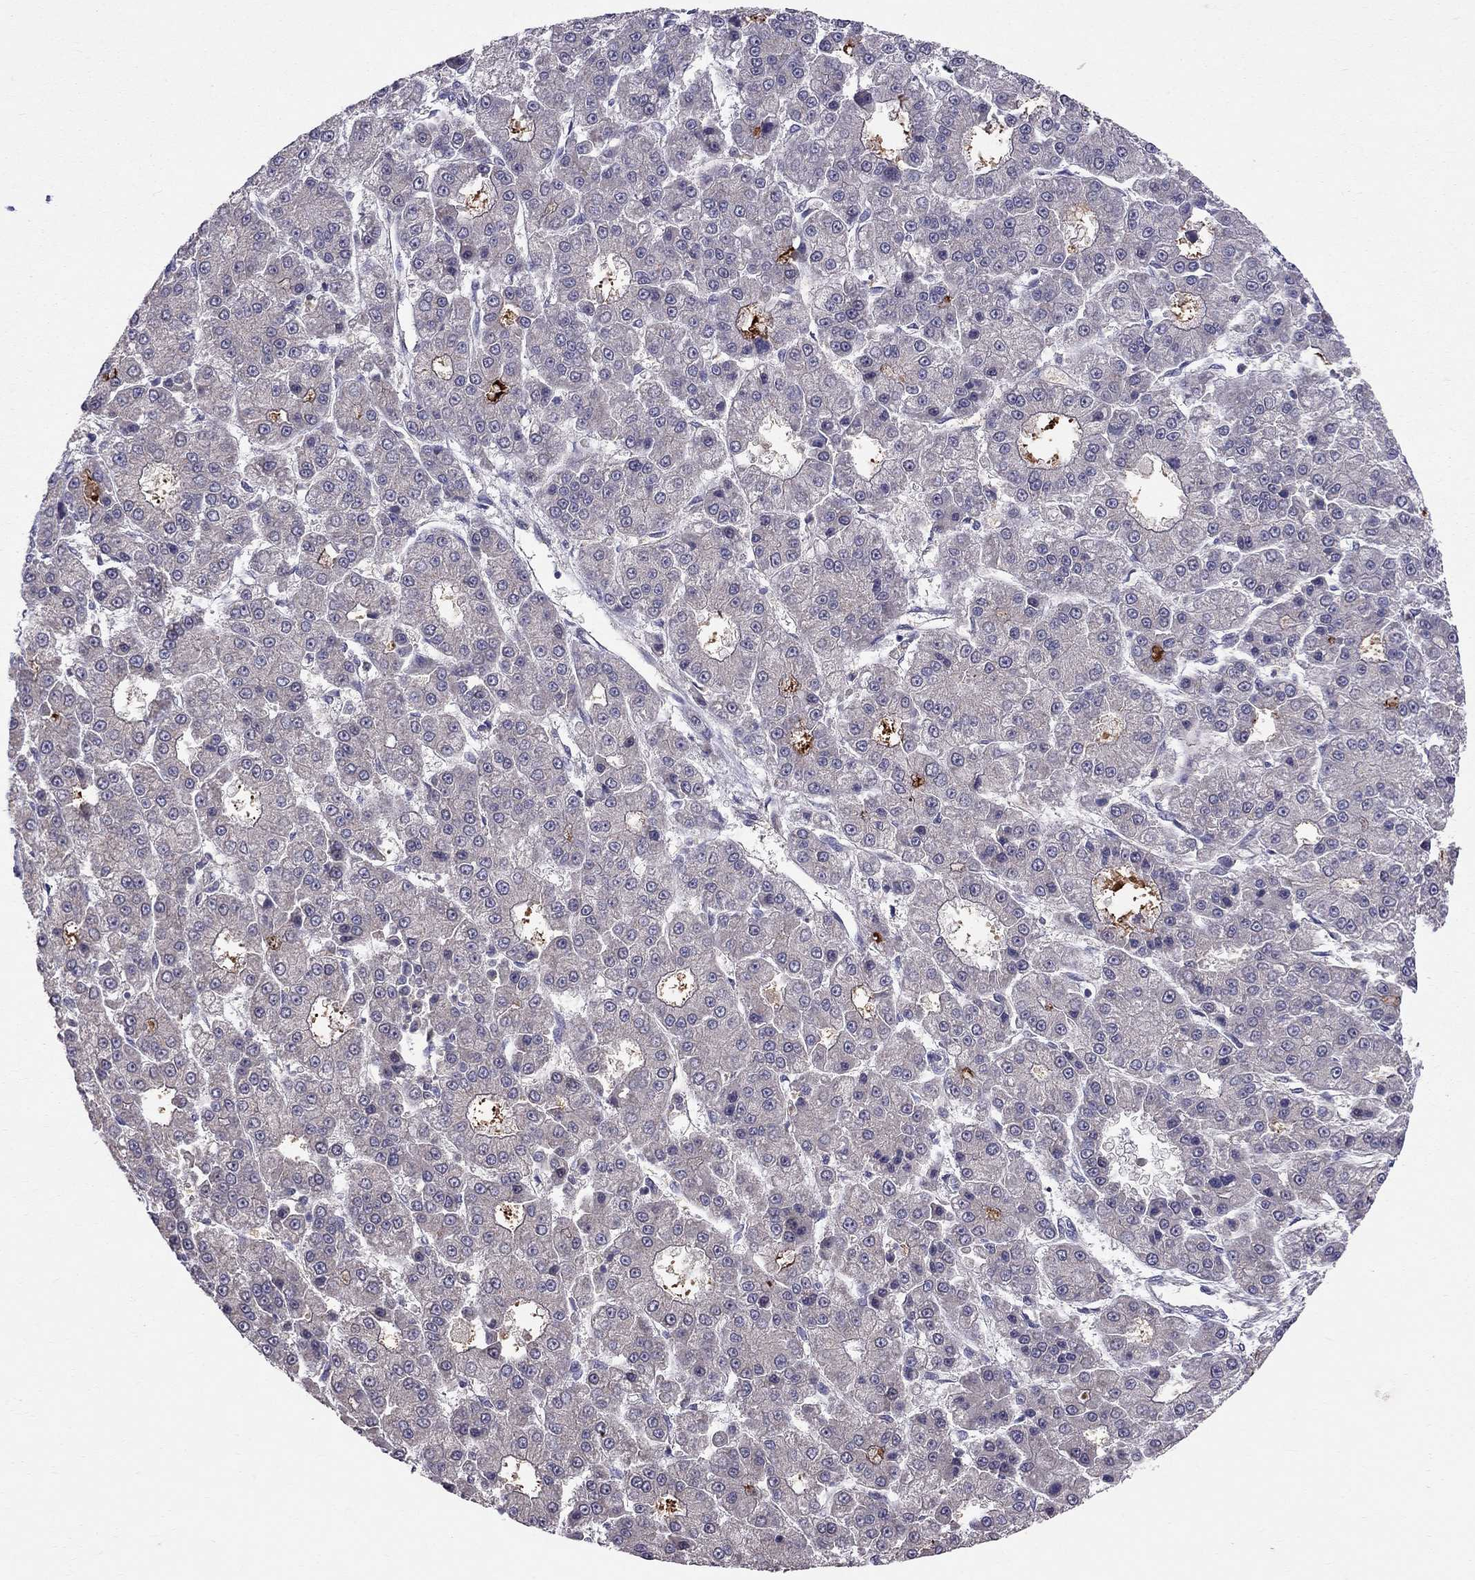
{"staining": {"intensity": "negative", "quantity": "none", "location": "none"}, "tissue": "liver cancer", "cell_type": "Tumor cells", "image_type": "cancer", "snomed": [{"axis": "morphology", "description": "Carcinoma, Hepatocellular, NOS"}, {"axis": "topography", "description": "Liver"}], "caption": "Liver cancer was stained to show a protein in brown. There is no significant expression in tumor cells.", "gene": "PIK3CG", "patient": {"sex": "male", "age": 70}}